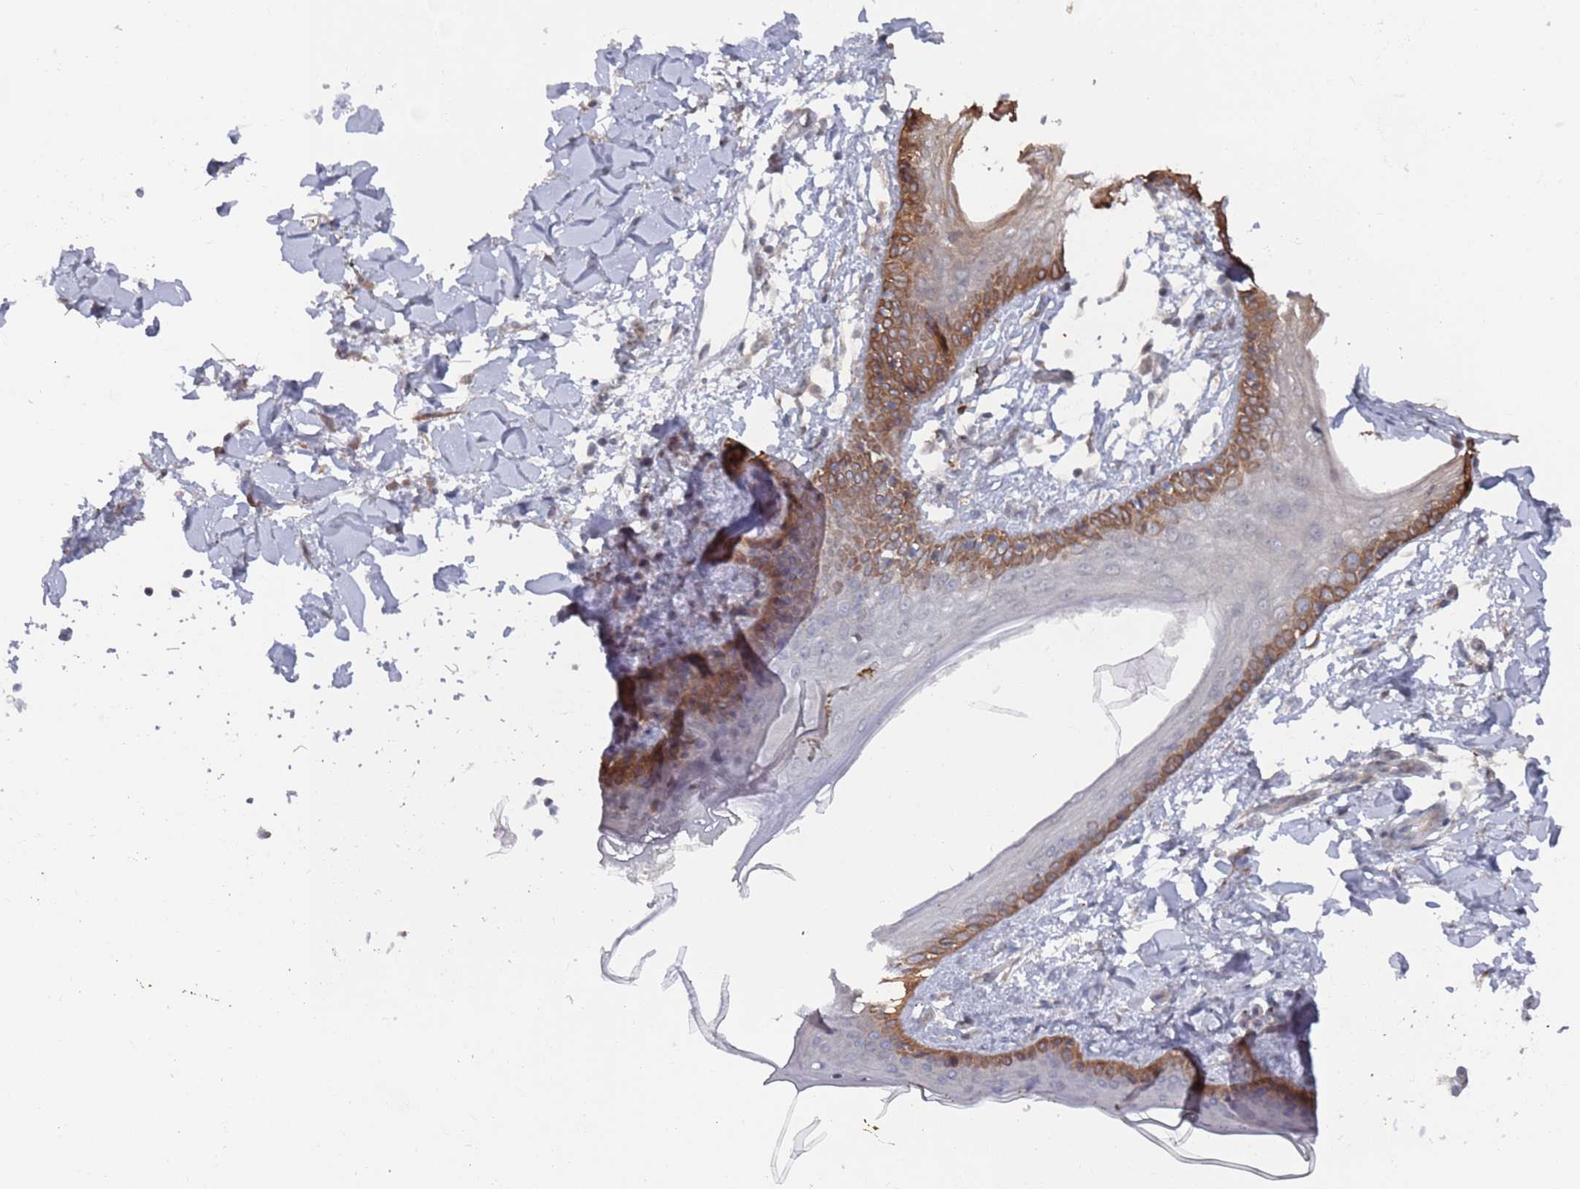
{"staining": {"intensity": "moderate", "quantity": ">75%", "location": "cytoplasmic/membranous"}, "tissue": "skin", "cell_type": "Fibroblasts", "image_type": "normal", "snomed": [{"axis": "morphology", "description": "Normal tissue, NOS"}, {"axis": "topography", "description": "Skin"}], "caption": "Immunohistochemistry (IHC) histopathology image of normal human skin stained for a protein (brown), which exhibits medium levels of moderate cytoplasmic/membranous staining in approximately >75% of fibroblasts.", "gene": "DGKD", "patient": {"sex": "female", "age": 34}}